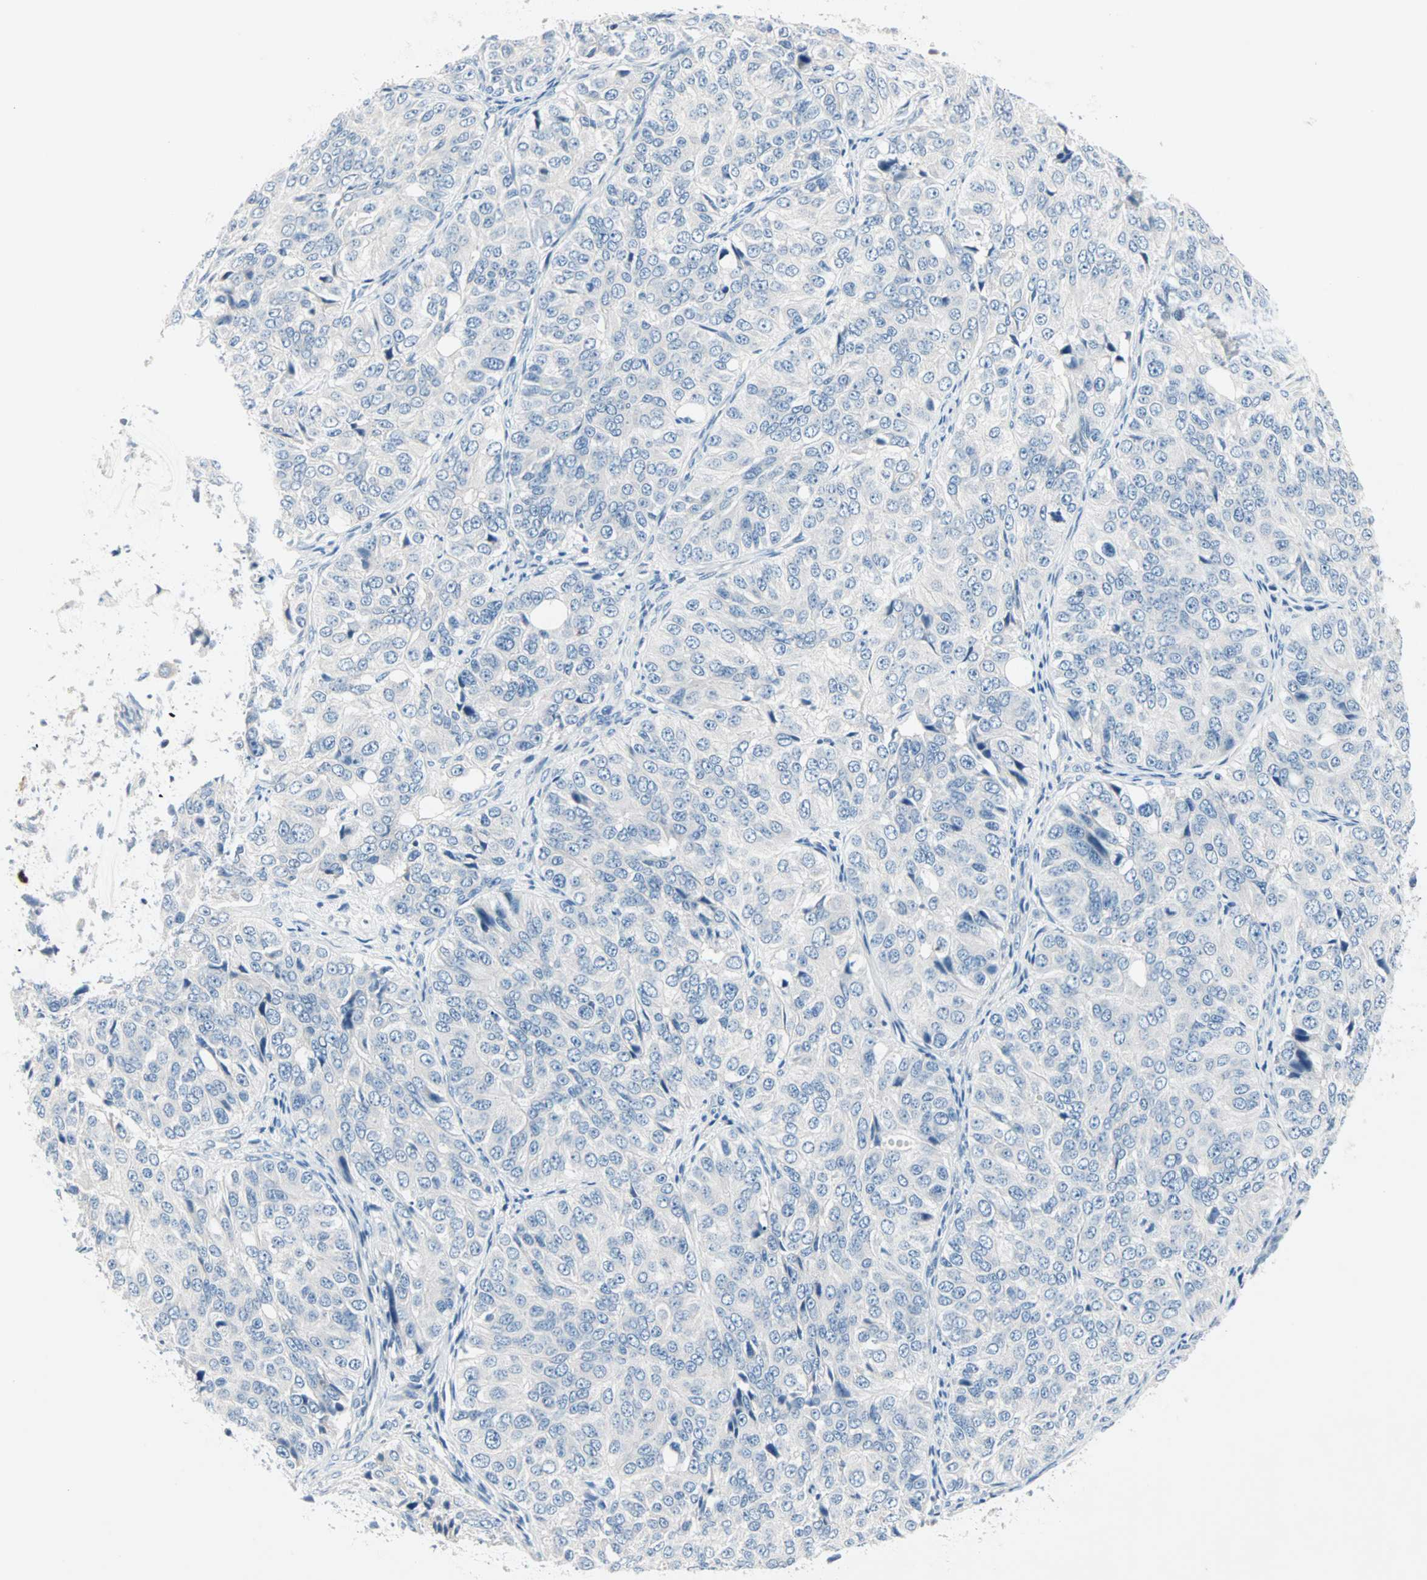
{"staining": {"intensity": "negative", "quantity": "none", "location": "none"}, "tissue": "ovarian cancer", "cell_type": "Tumor cells", "image_type": "cancer", "snomed": [{"axis": "morphology", "description": "Carcinoma, endometroid"}, {"axis": "topography", "description": "Ovary"}], "caption": "Immunohistochemistry (IHC) of ovarian cancer (endometroid carcinoma) shows no positivity in tumor cells.", "gene": "NEFH", "patient": {"sex": "female", "age": 51}}